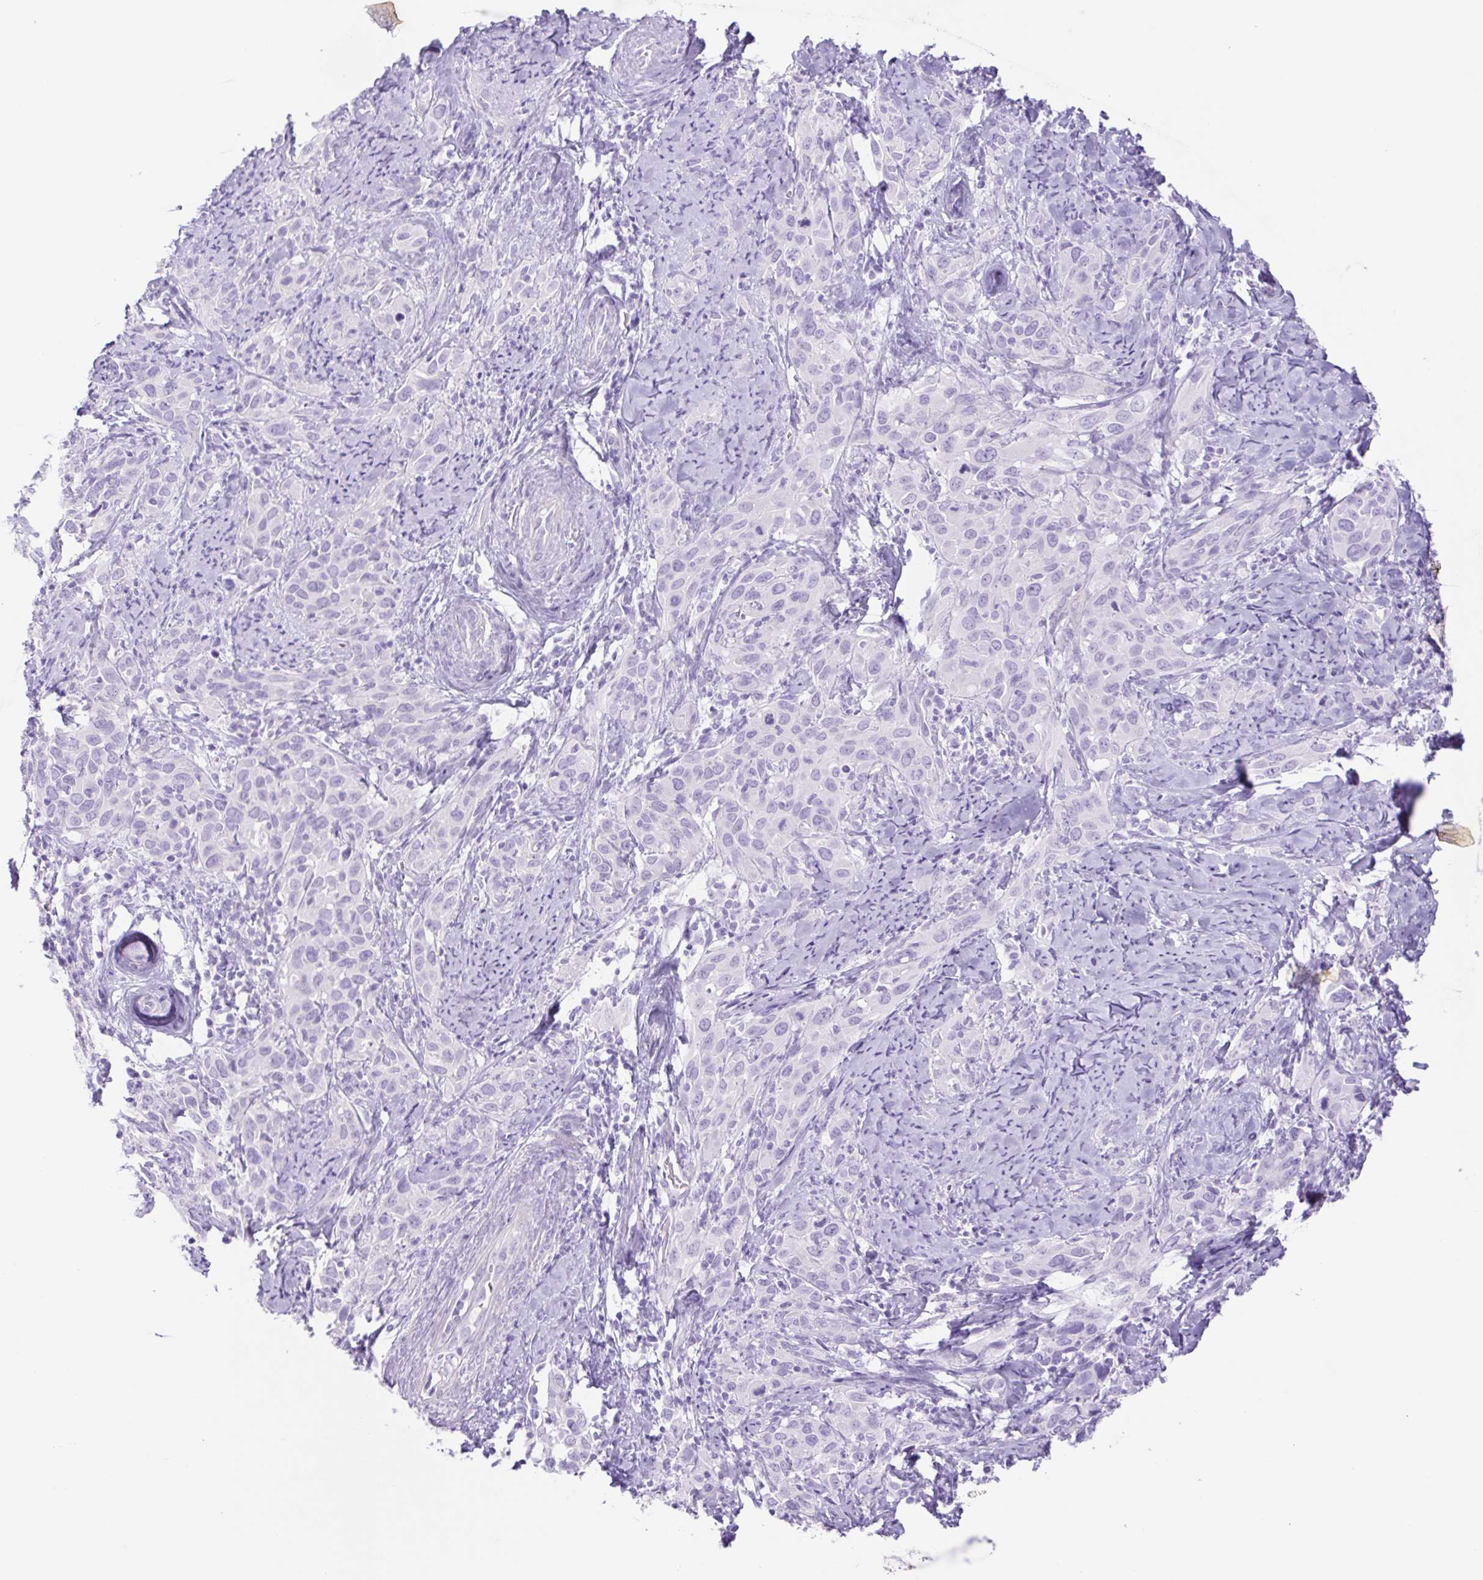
{"staining": {"intensity": "negative", "quantity": "none", "location": "none"}, "tissue": "cervical cancer", "cell_type": "Tumor cells", "image_type": "cancer", "snomed": [{"axis": "morphology", "description": "Squamous cell carcinoma, NOS"}, {"axis": "topography", "description": "Cervix"}], "caption": "Protein analysis of cervical cancer exhibits no significant positivity in tumor cells.", "gene": "CDSN", "patient": {"sex": "female", "age": 51}}